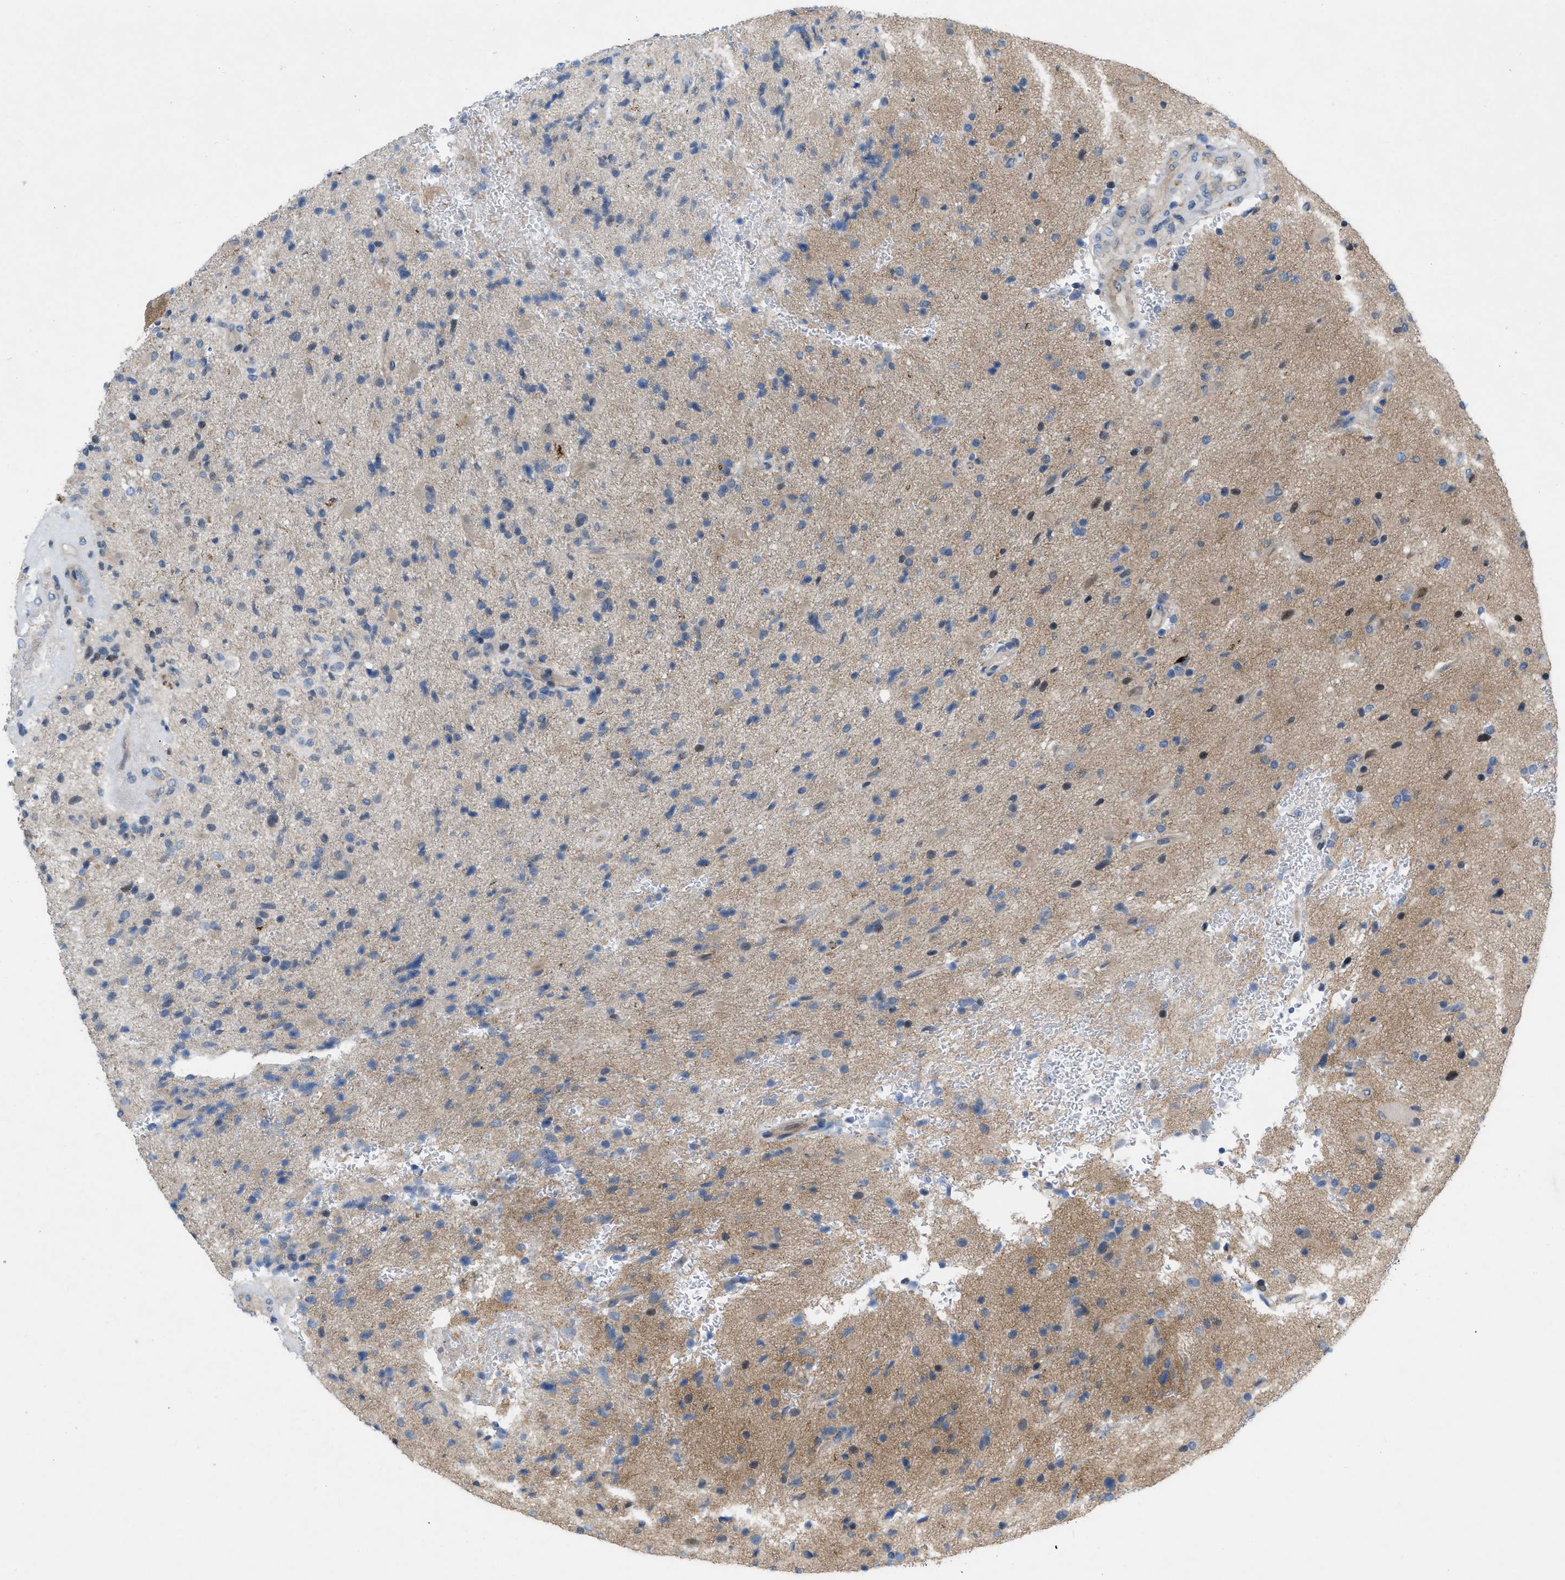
{"staining": {"intensity": "negative", "quantity": "none", "location": "none"}, "tissue": "glioma", "cell_type": "Tumor cells", "image_type": "cancer", "snomed": [{"axis": "morphology", "description": "Glioma, malignant, High grade"}, {"axis": "topography", "description": "Brain"}], "caption": "This is an immunohistochemistry photomicrograph of glioma. There is no positivity in tumor cells.", "gene": "NDEL1", "patient": {"sex": "male", "age": 72}}